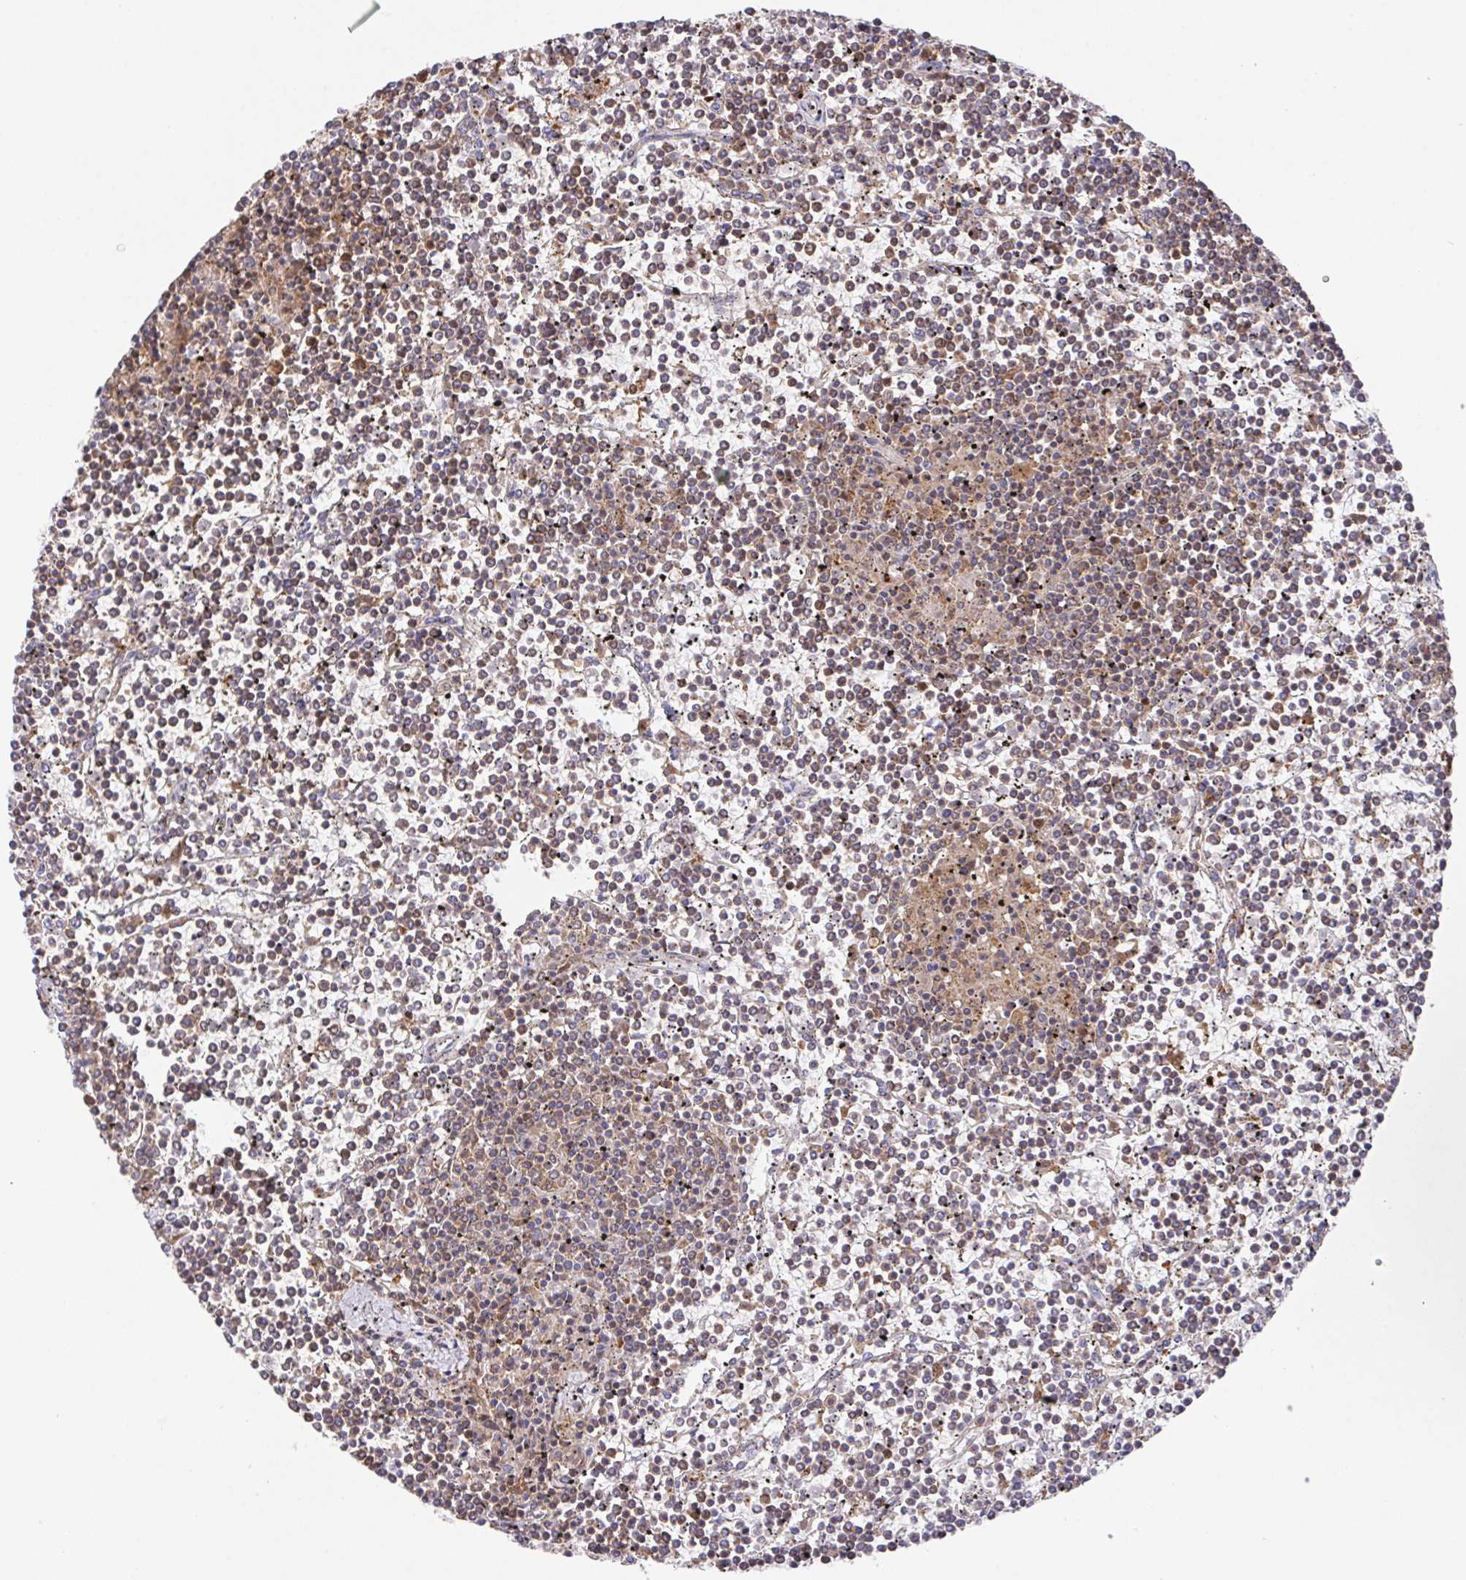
{"staining": {"intensity": "moderate", "quantity": "25%-75%", "location": "cytoplasmic/membranous"}, "tissue": "lymphoma", "cell_type": "Tumor cells", "image_type": "cancer", "snomed": [{"axis": "morphology", "description": "Malignant lymphoma, non-Hodgkin's type, Low grade"}, {"axis": "topography", "description": "Spleen"}], "caption": "A high-resolution image shows immunohistochemistry staining of lymphoma, which exhibits moderate cytoplasmic/membranous expression in approximately 25%-75% of tumor cells. The staining is performed using DAB (3,3'-diaminobenzidine) brown chromogen to label protein expression. The nuclei are counter-stained blue using hematoxylin.", "gene": "FAM241A", "patient": {"sex": "female", "age": 19}}